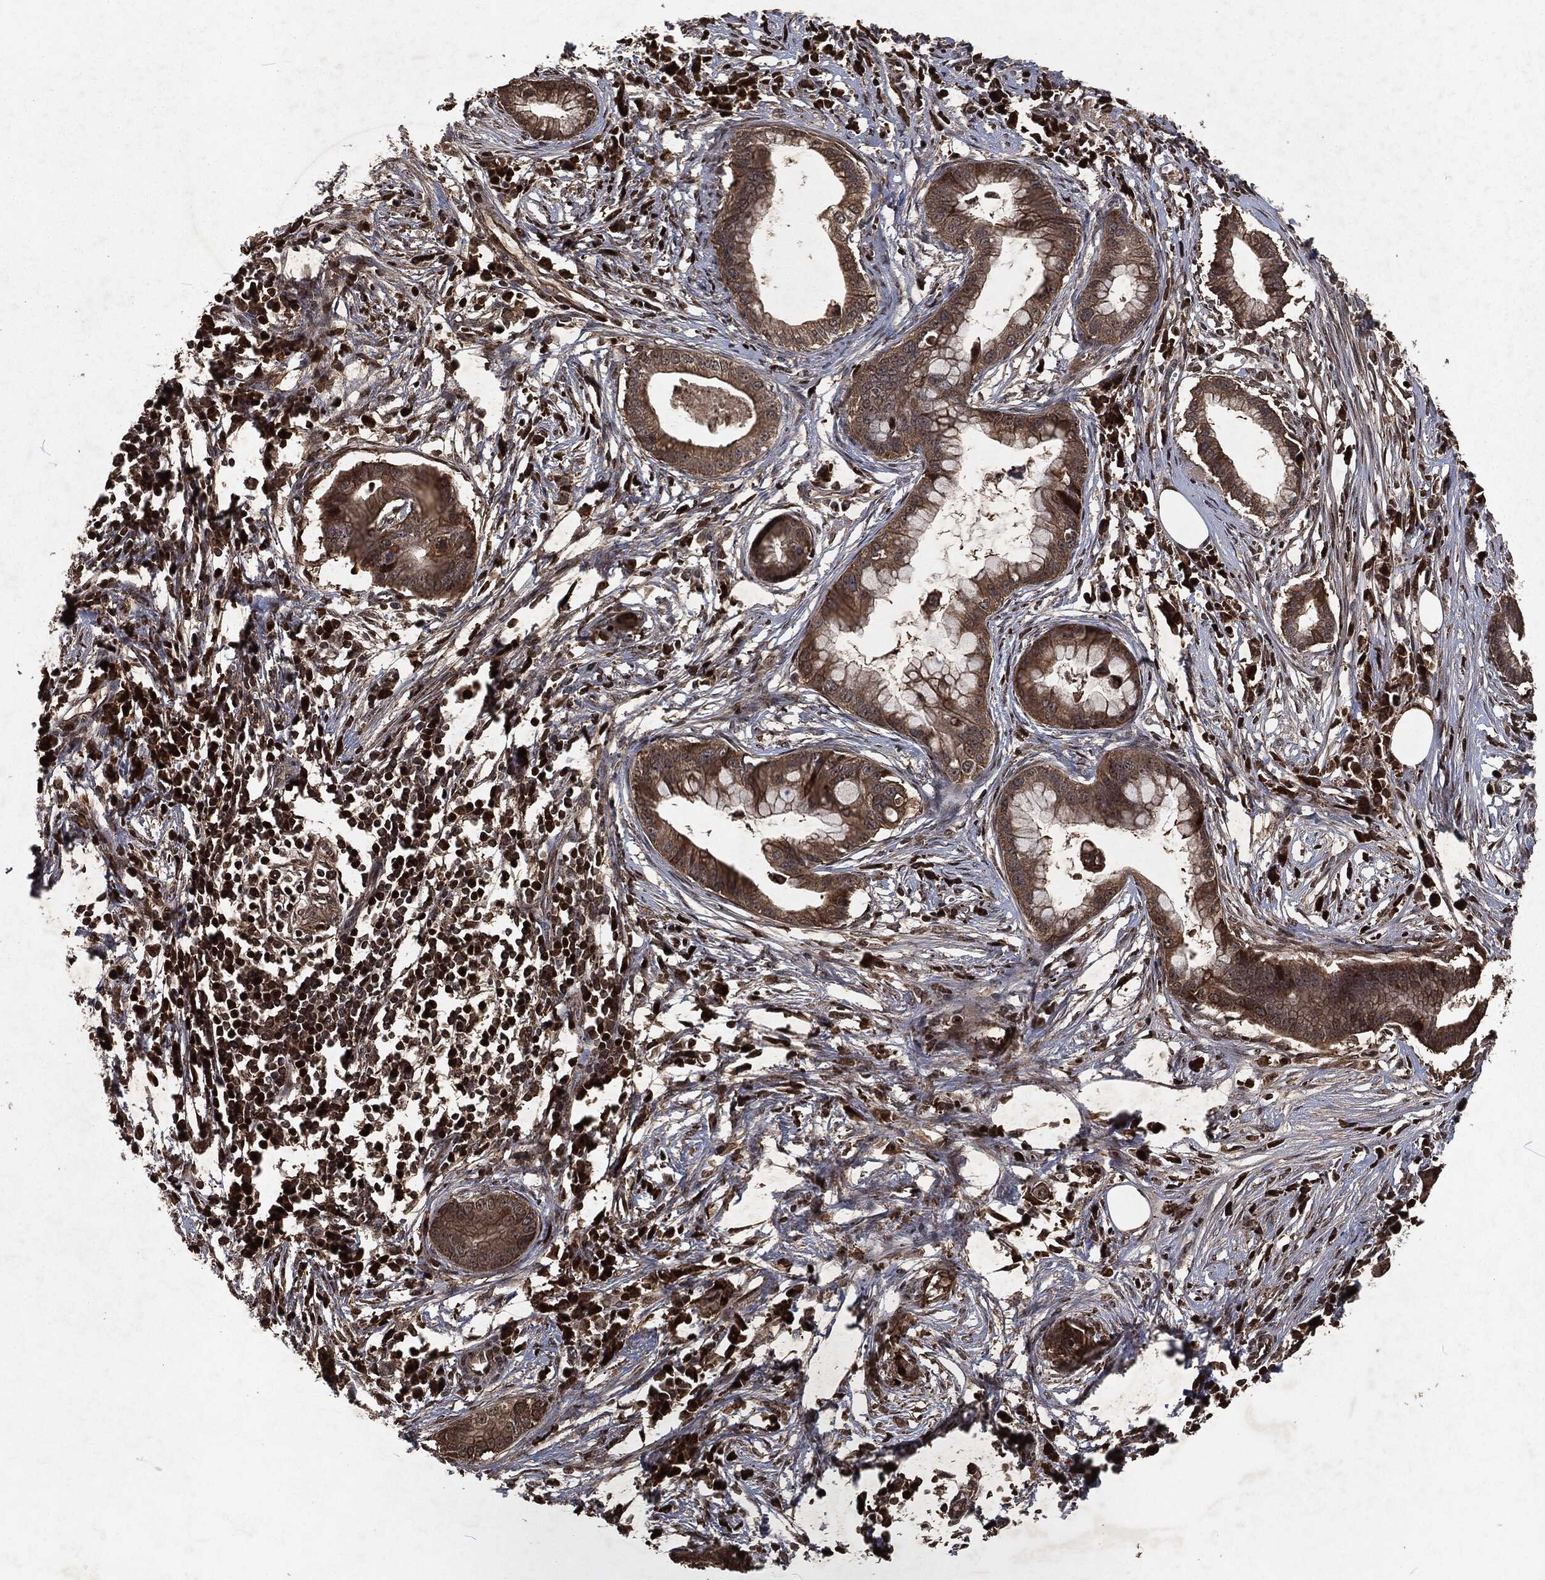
{"staining": {"intensity": "moderate", "quantity": ">75%", "location": "cytoplasmic/membranous"}, "tissue": "pancreatic cancer", "cell_type": "Tumor cells", "image_type": "cancer", "snomed": [{"axis": "morphology", "description": "Normal tissue, NOS"}, {"axis": "morphology", "description": "Adenocarcinoma, NOS"}, {"axis": "topography", "description": "Pancreas"}], "caption": "Brown immunohistochemical staining in human pancreatic cancer (adenocarcinoma) demonstrates moderate cytoplasmic/membranous staining in approximately >75% of tumor cells. The protein is shown in brown color, while the nuclei are stained blue.", "gene": "SNAI1", "patient": {"sex": "female", "age": 58}}